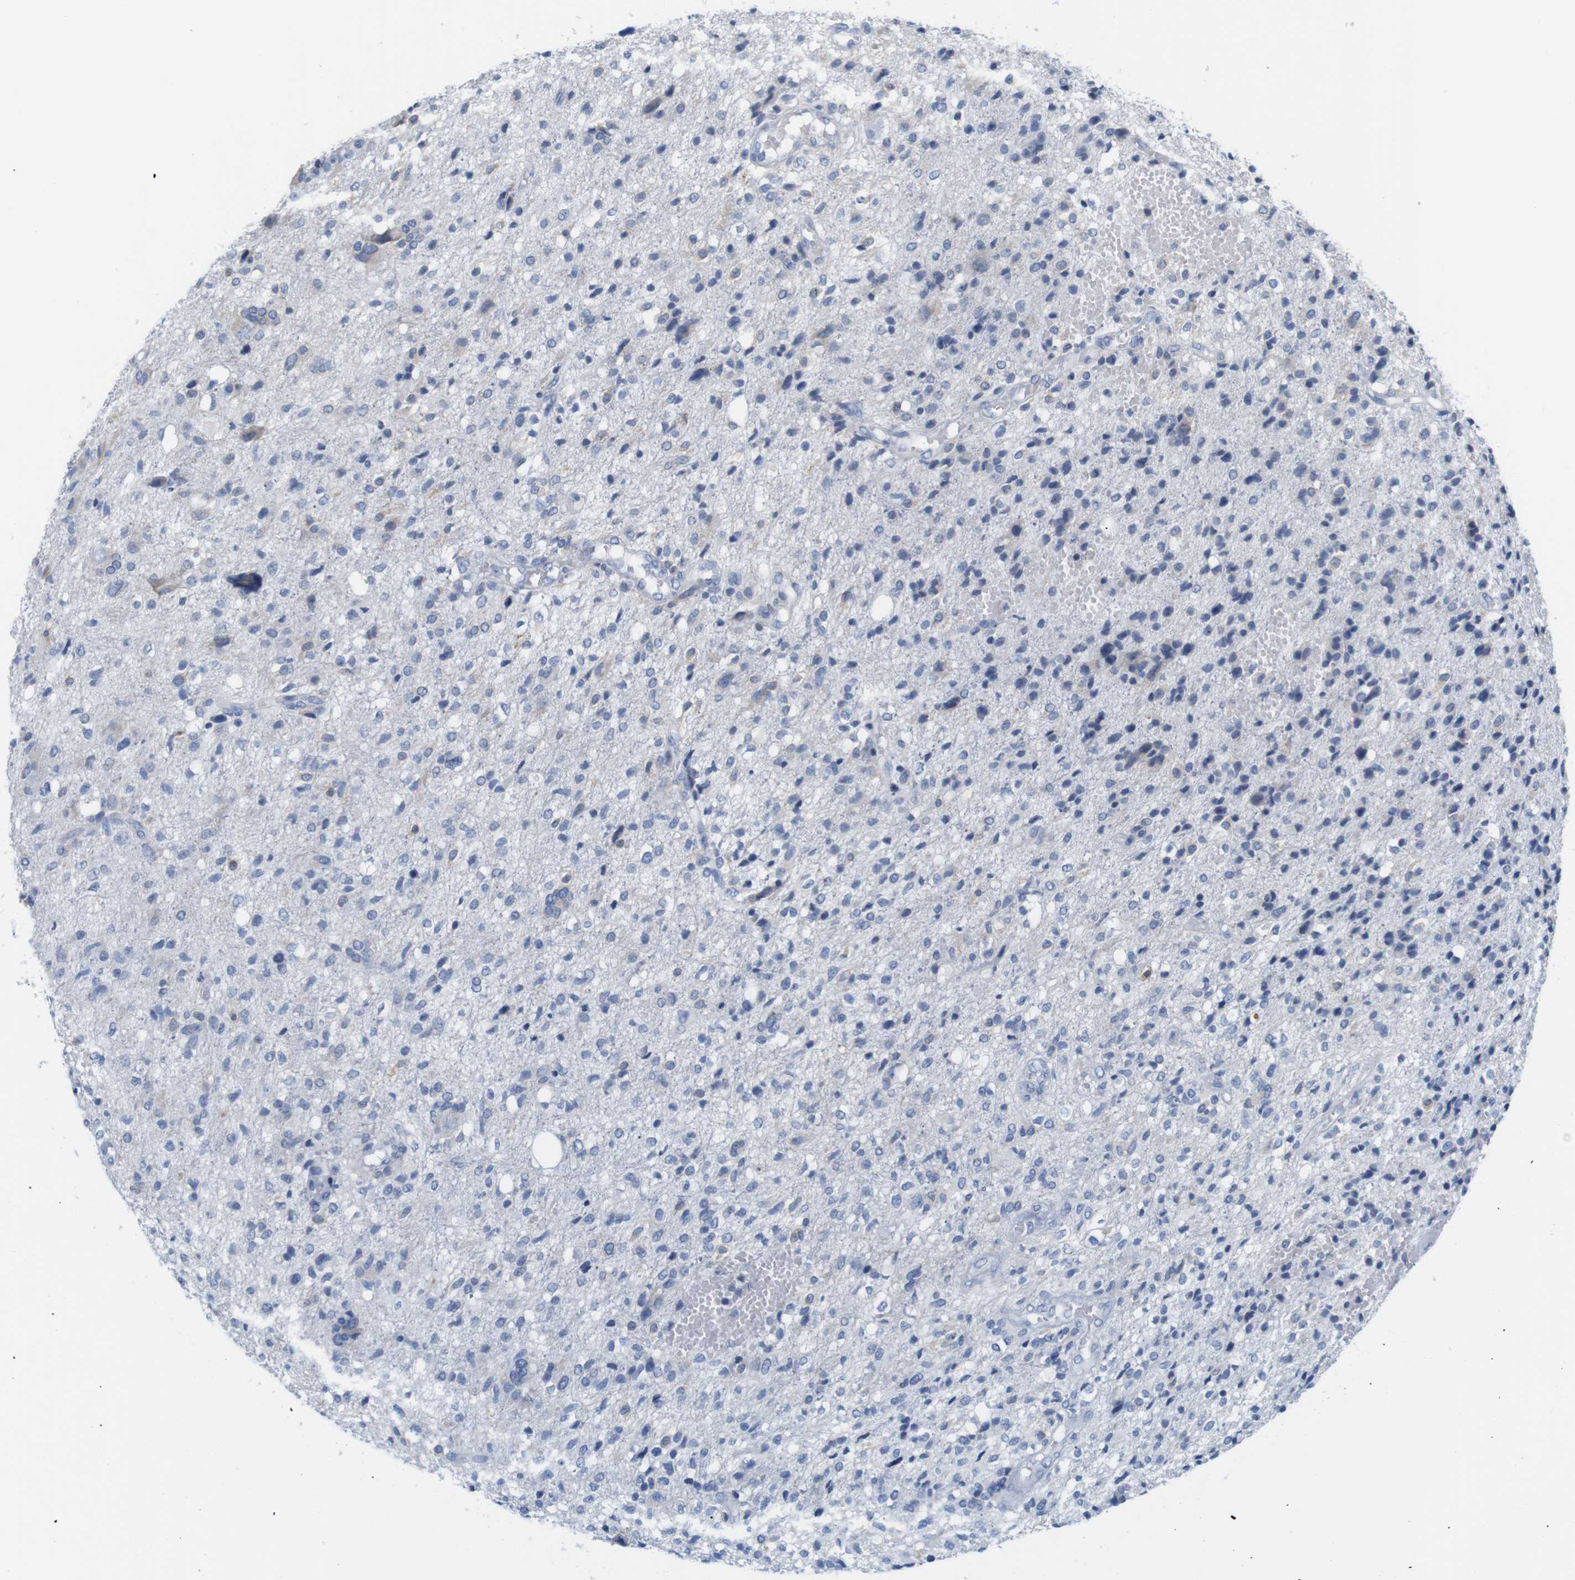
{"staining": {"intensity": "negative", "quantity": "none", "location": "none"}, "tissue": "glioma", "cell_type": "Tumor cells", "image_type": "cancer", "snomed": [{"axis": "morphology", "description": "Glioma, malignant, High grade"}, {"axis": "topography", "description": "Brain"}], "caption": "Immunohistochemistry histopathology image of human glioma stained for a protein (brown), which reveals no expression in tumor cells. Nuclei are stained in blue.", "gene": "NEBL", "patient": {"sex": "female", "age": 59}}